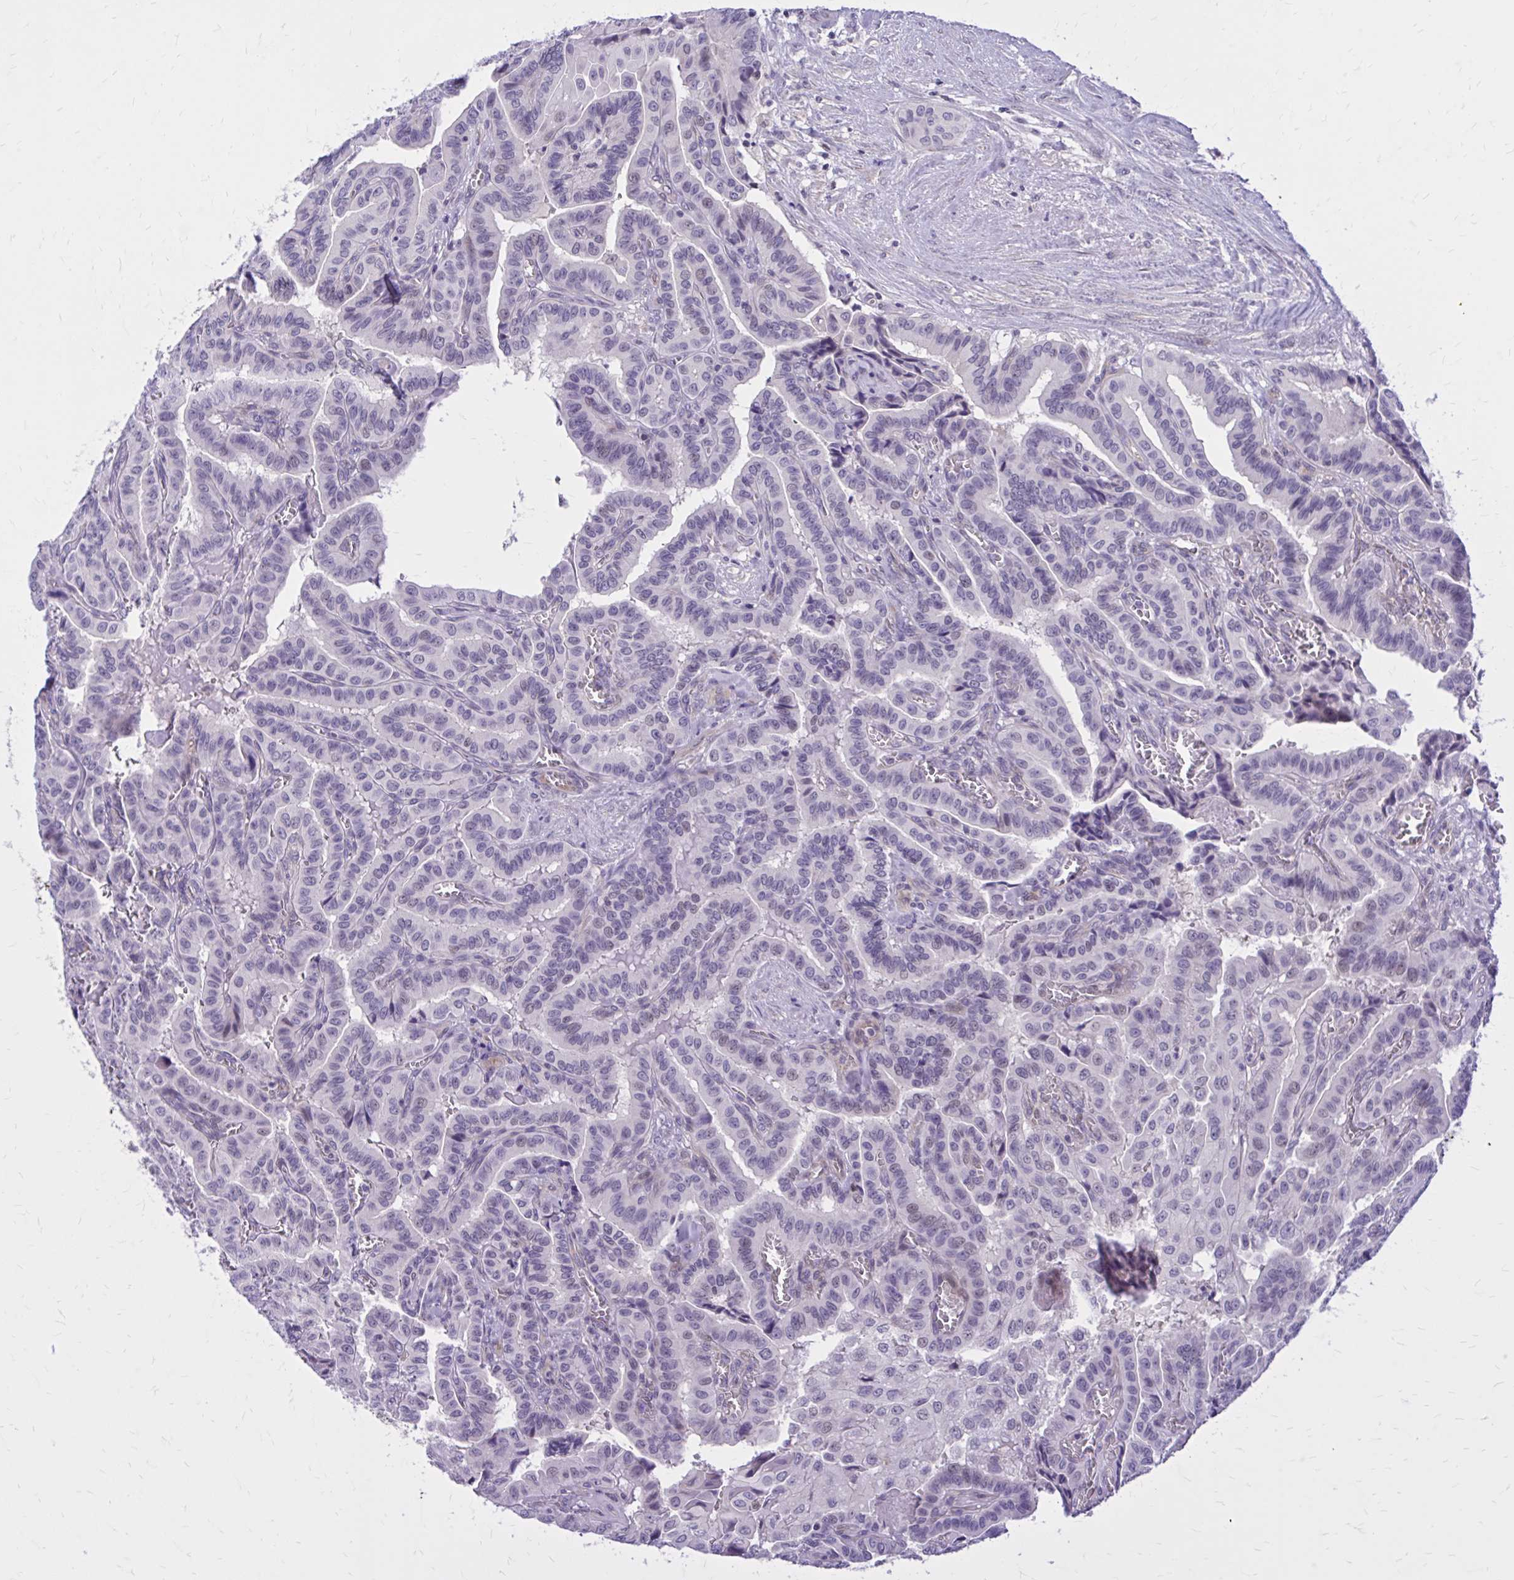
{"staining": {"intensity": "negative", "quantity": "none", "location": "none"}, "tissue": "thyroid cancer", "cell_type": "Tumor cells", "image_type": "cancer", "snomed": [{"axis": "morphology", "description": "Papillary adenocarcinoma, NOS"}, {"axis": "morphology", "description": "Papillary adenoma metastatic"}, {"axis": "topography", "description": "Thyroid gland"}], "caption": "The photomicrograph demonstrates no staining of tumor cells in papillary adenoma metastatic (thyroid).", "gene": "ZBTB25", "patient": {"sex": "male", "age": 87}}